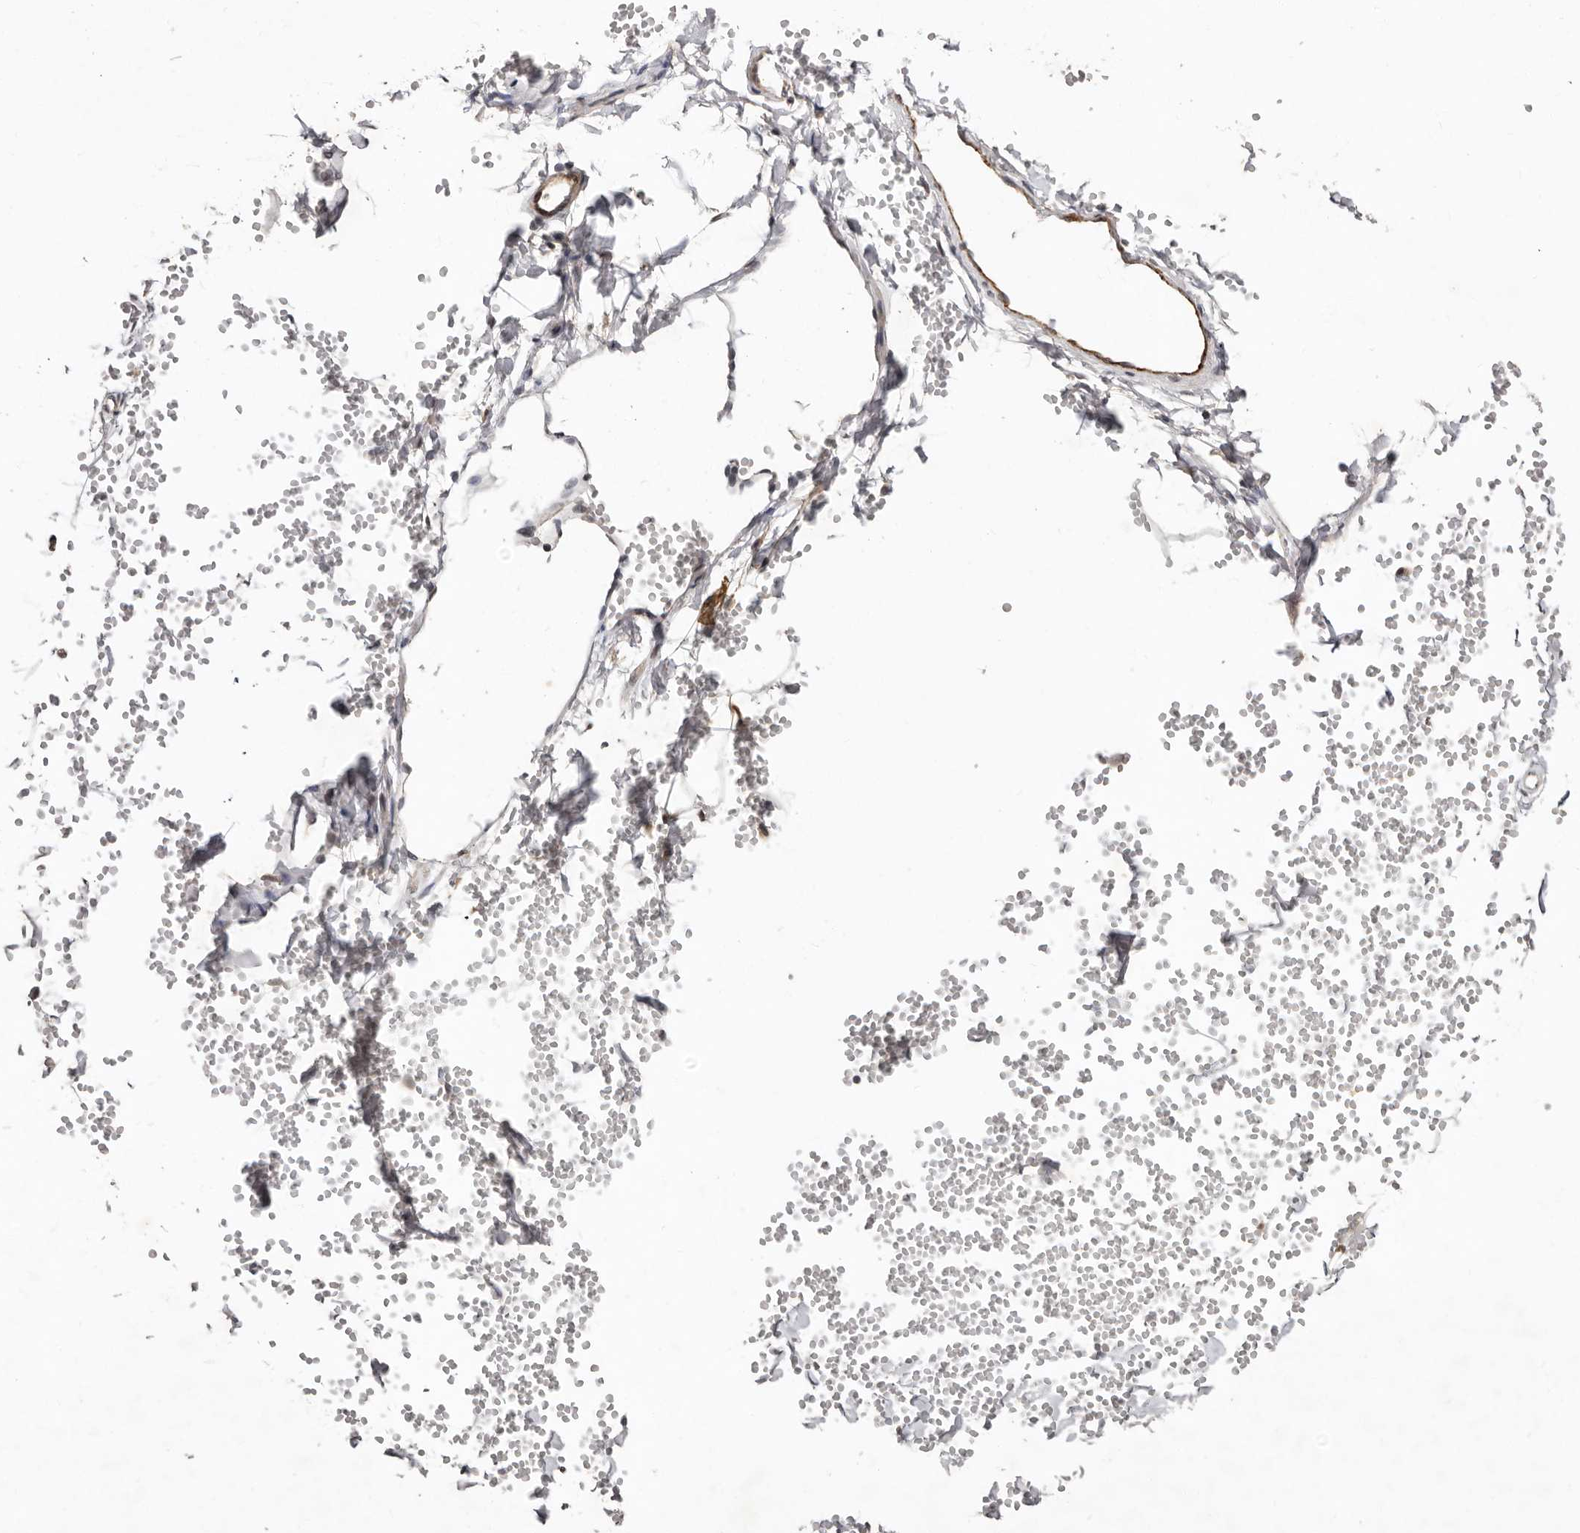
{"staining": {"intensity": "negative", "quantity": "none", "location": "none"}, "tissue": "soft tissue", "cell_type": "Fibroblasts", "image_type": "normal", "snomed": [{"axis": "morphology", "description": "Normal tissue, NOS"}, {"axis": "topography", "description": "Breast"}], "caption": "An IHC micrograph of benign soft tissue is shown. There is no staining in fibroblasts of soft tissue.", "gene": "SULT1E1", "patient": {"sex": "female", "age": 23}}